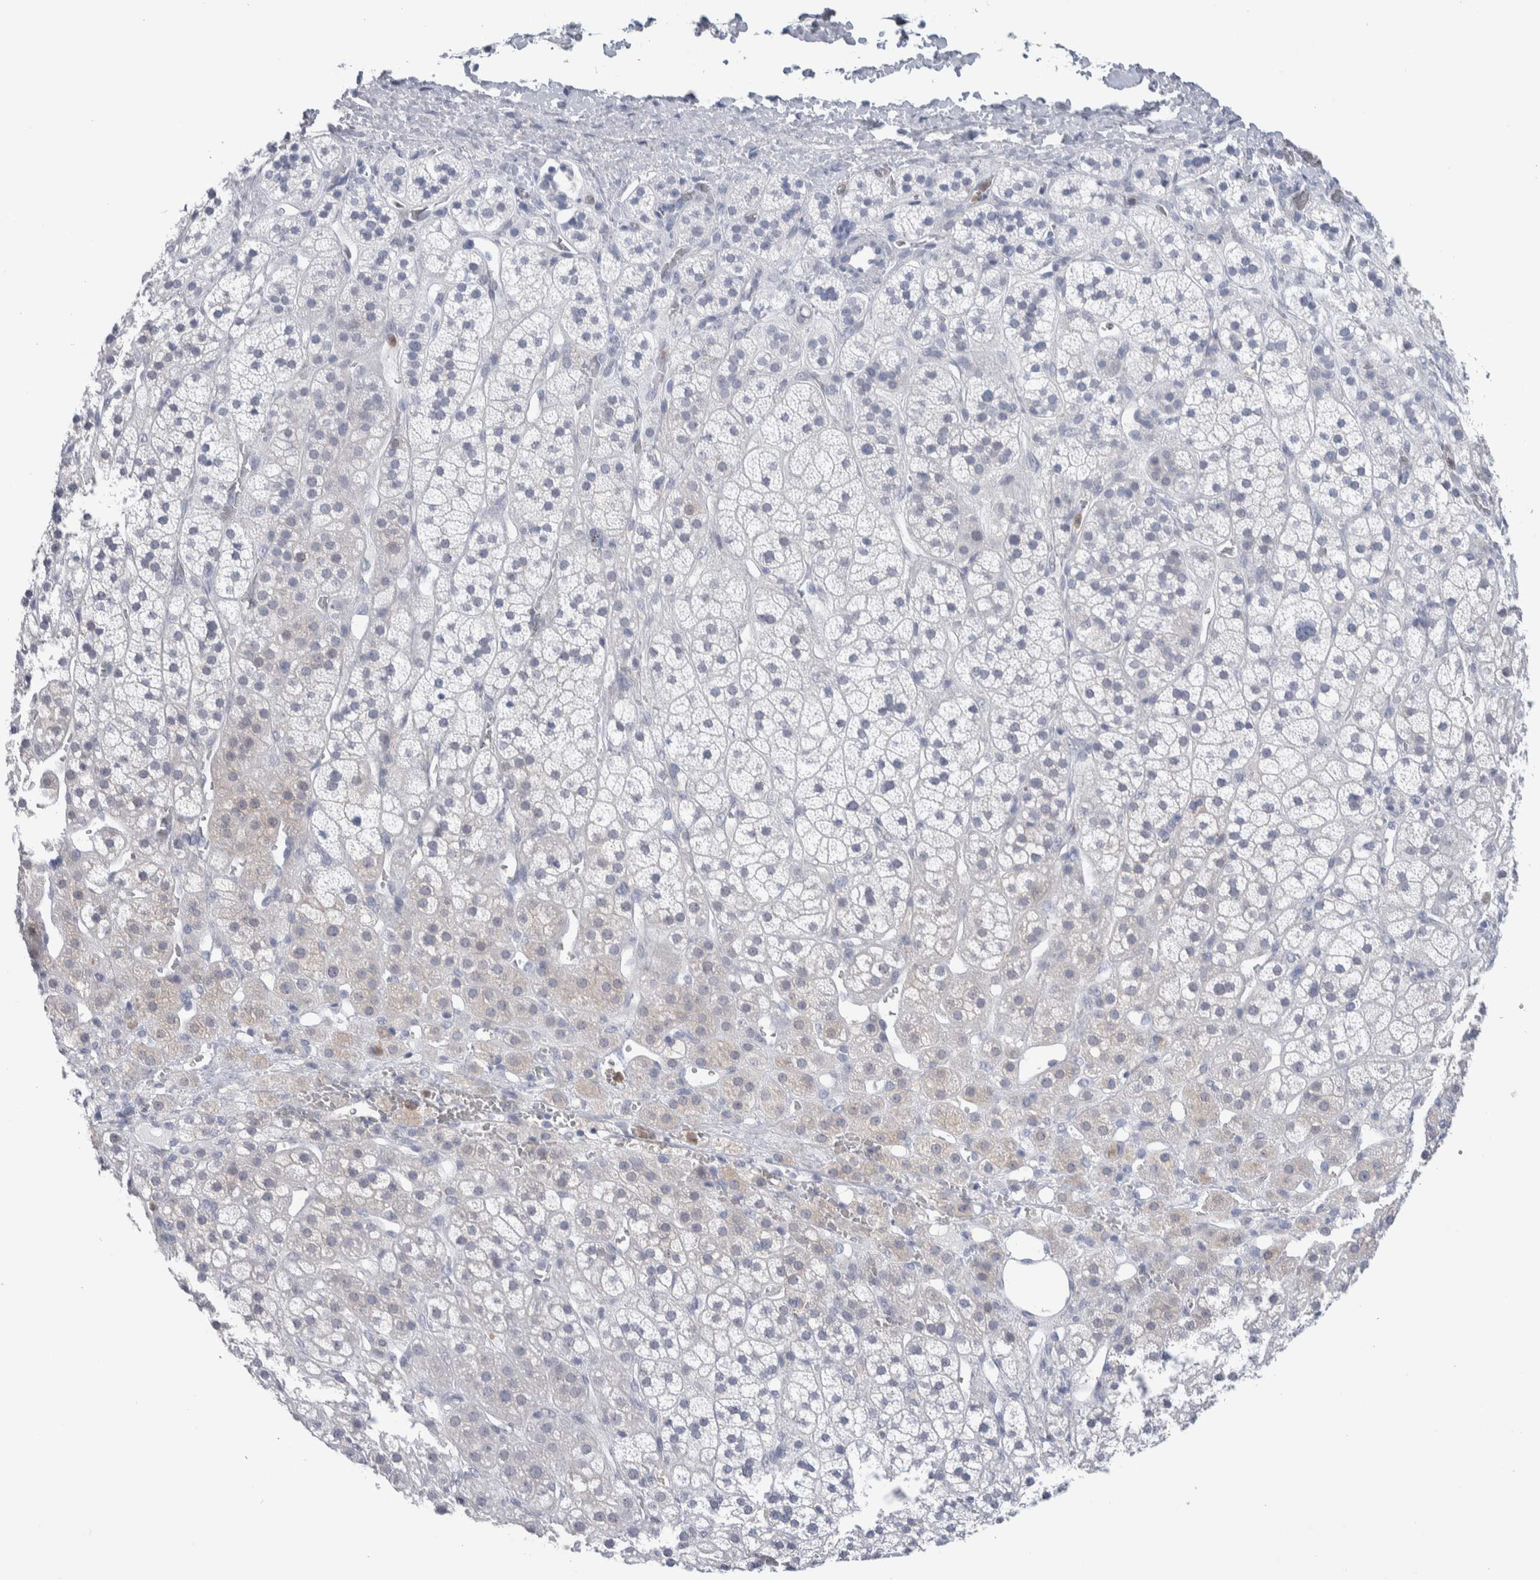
{"staining": {"intensity": "negative", "quantity": "none", "location": "none"}, "tissue": "adrenal gland", "cell_type": "Glandular cells", "image_type": "normal", "snomed": [{"axis": "morphology", "description": "Normal tissue, NOS"}, {"axis": "topography", "description": "Adrenal gland"}], "caption": "The micrograph reveals no significant staining in glandular cells of adrenal gland. The staining was performed using DAB (3,3'-diaminobenzidine) to visualize the protein expression in brown, while the nuclei were stained in blue with hematoxylin (Magnification: 20x).", "gene": "LURAP1L", "patient": {"sex": "male", "age": 56}}